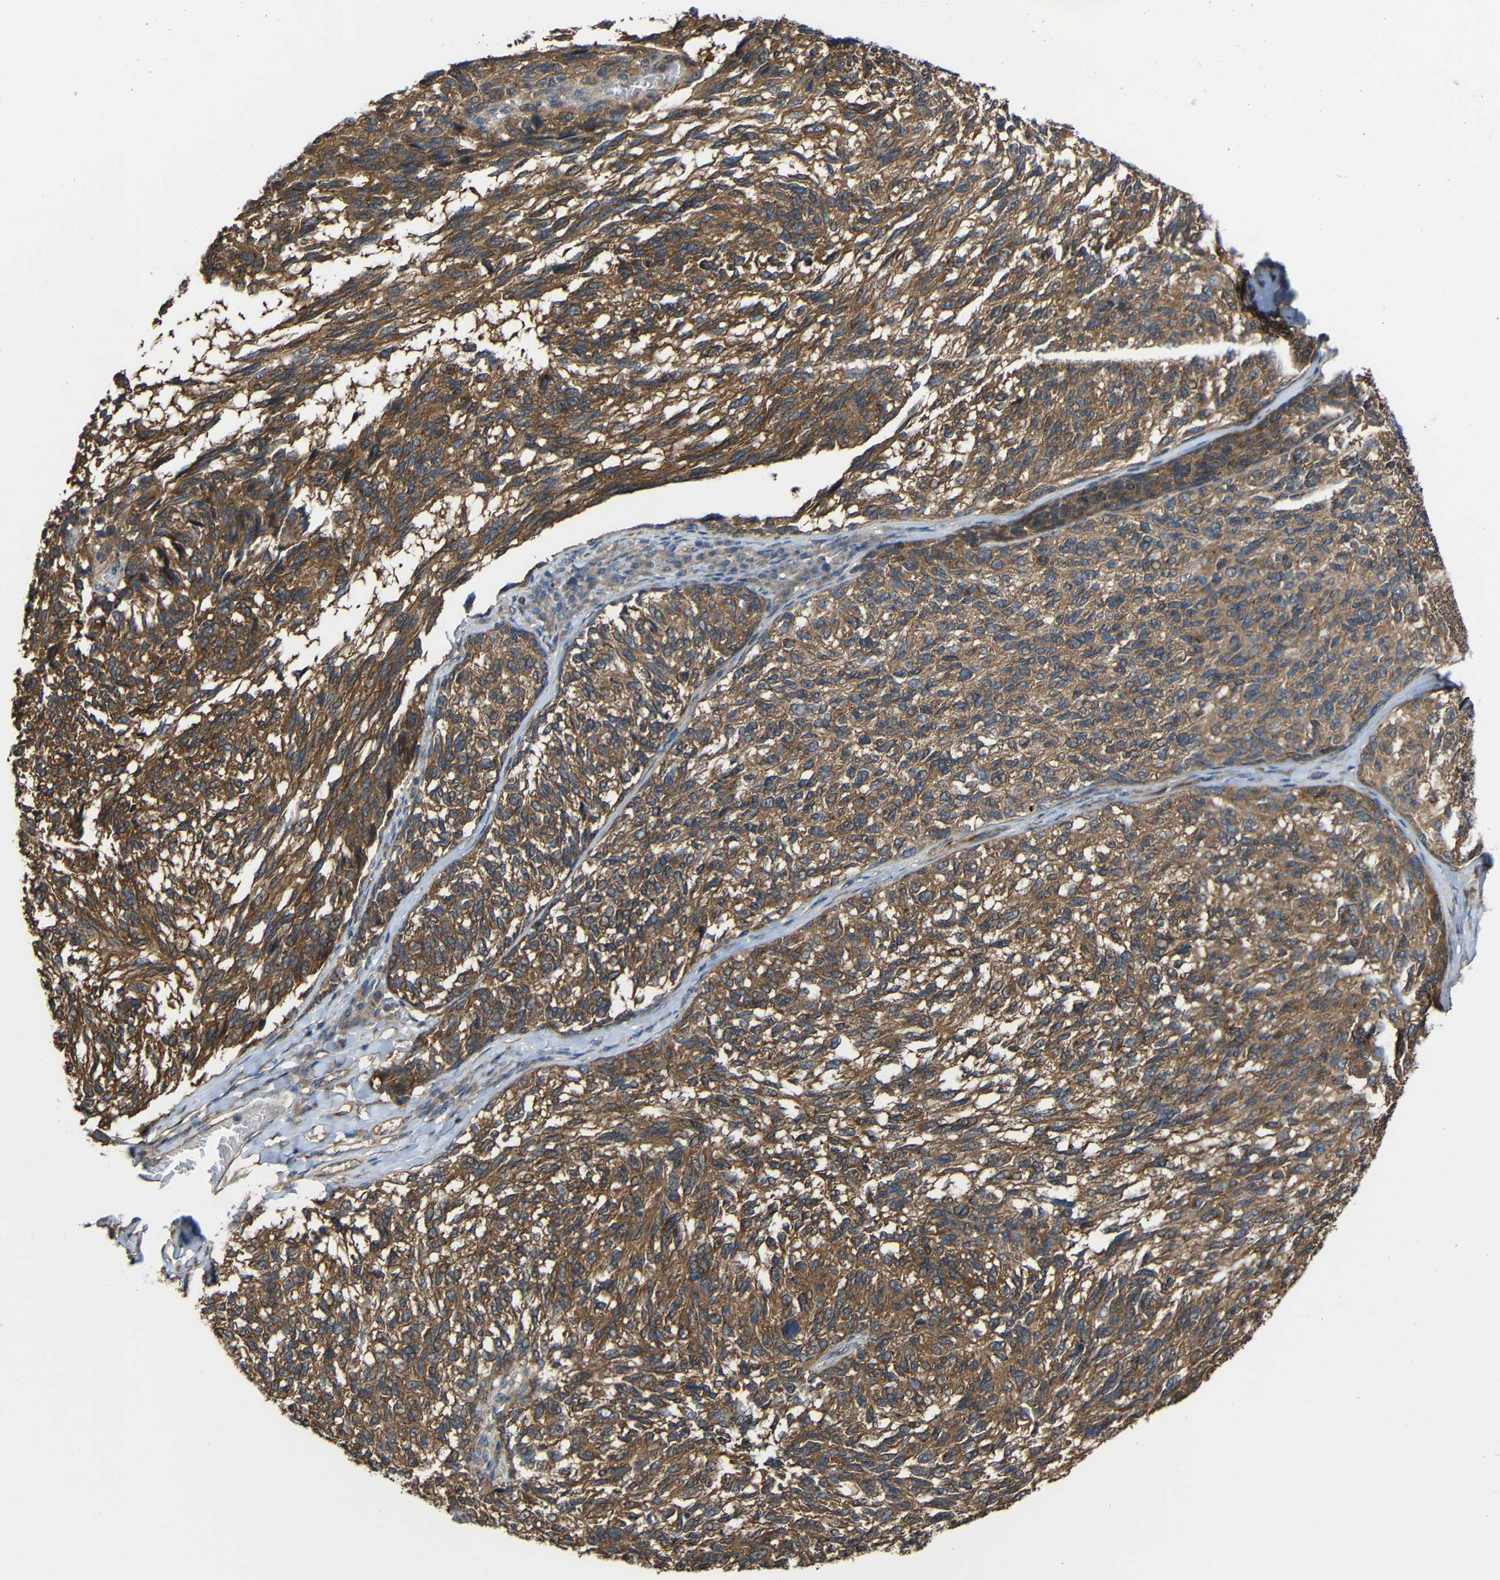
{"staining": {"intensity": "moderate", "quantity": ">75%", "location": "cytoplasmic/membranous"}, "tissue": "melanoma", "cell_type": "Tumor cells", "image_type": "cancer", "snomed": [{"axis": "morphology", "description": "Malignant melanoma, NOS"}, {"axis": "topography", "description": "Skin"}], "caption": "This is a histology image of IHC staining of melanoma, which shows moderate expression in the cytoplasmic/membranous of tumor cells.", "gene": "CHST9", "patient": {"sex": "female", "age": 73}}